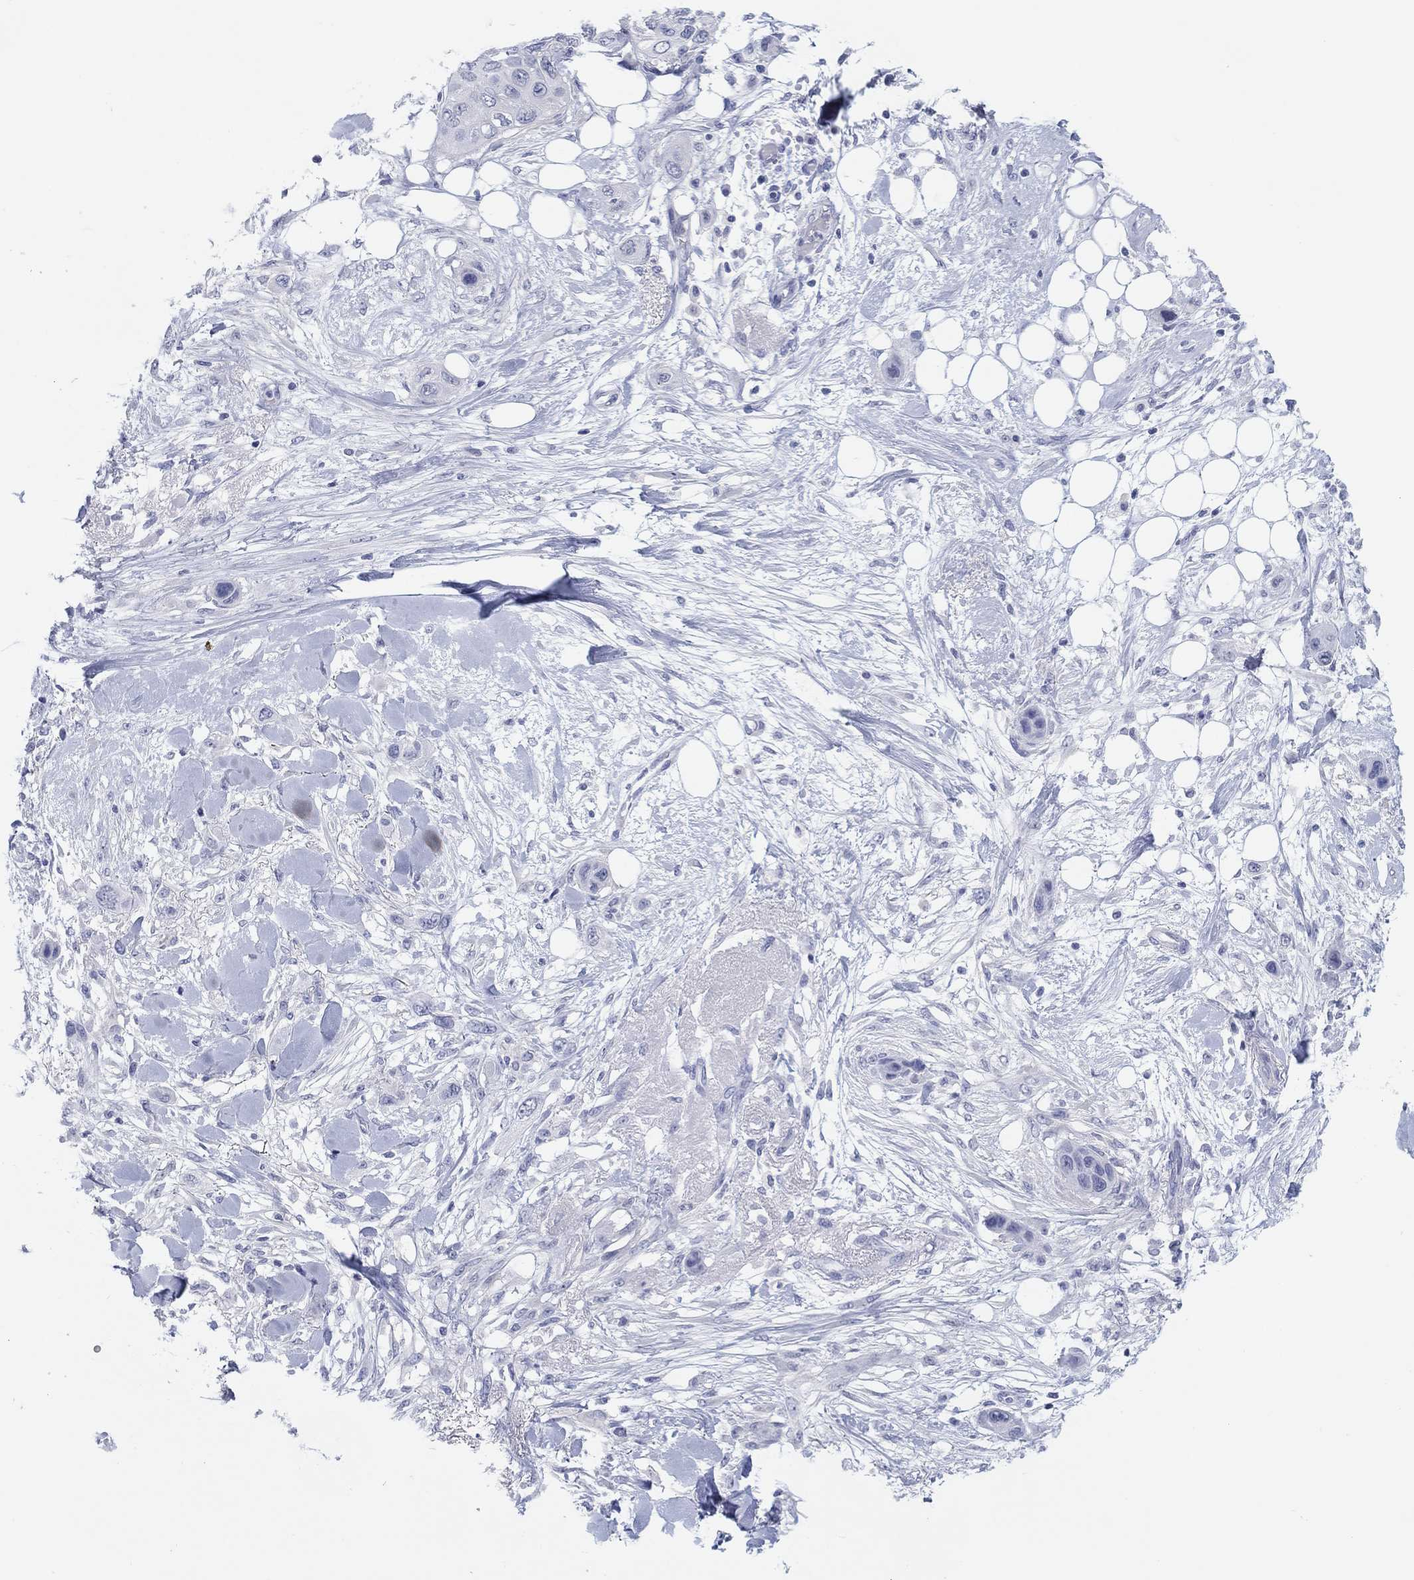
{"staining": {"intensity": "negative", "quantity": "none", "location": "none"}, "tissue": "skin cancer", "cell_type": "Tumor cells", "image_type": "cancer", "snomed": [{"axis": "morphology", "description": "Squamous cell carcinoma, NOS"}, {"axis": "topography", "description": "Skin"}], "caption": "Tumor cells are negative for protein expression in human skin cancer (squamous cell carcinoma).", "gene": "CPNE6", "patient": {"sex": "male", "age": 79}}